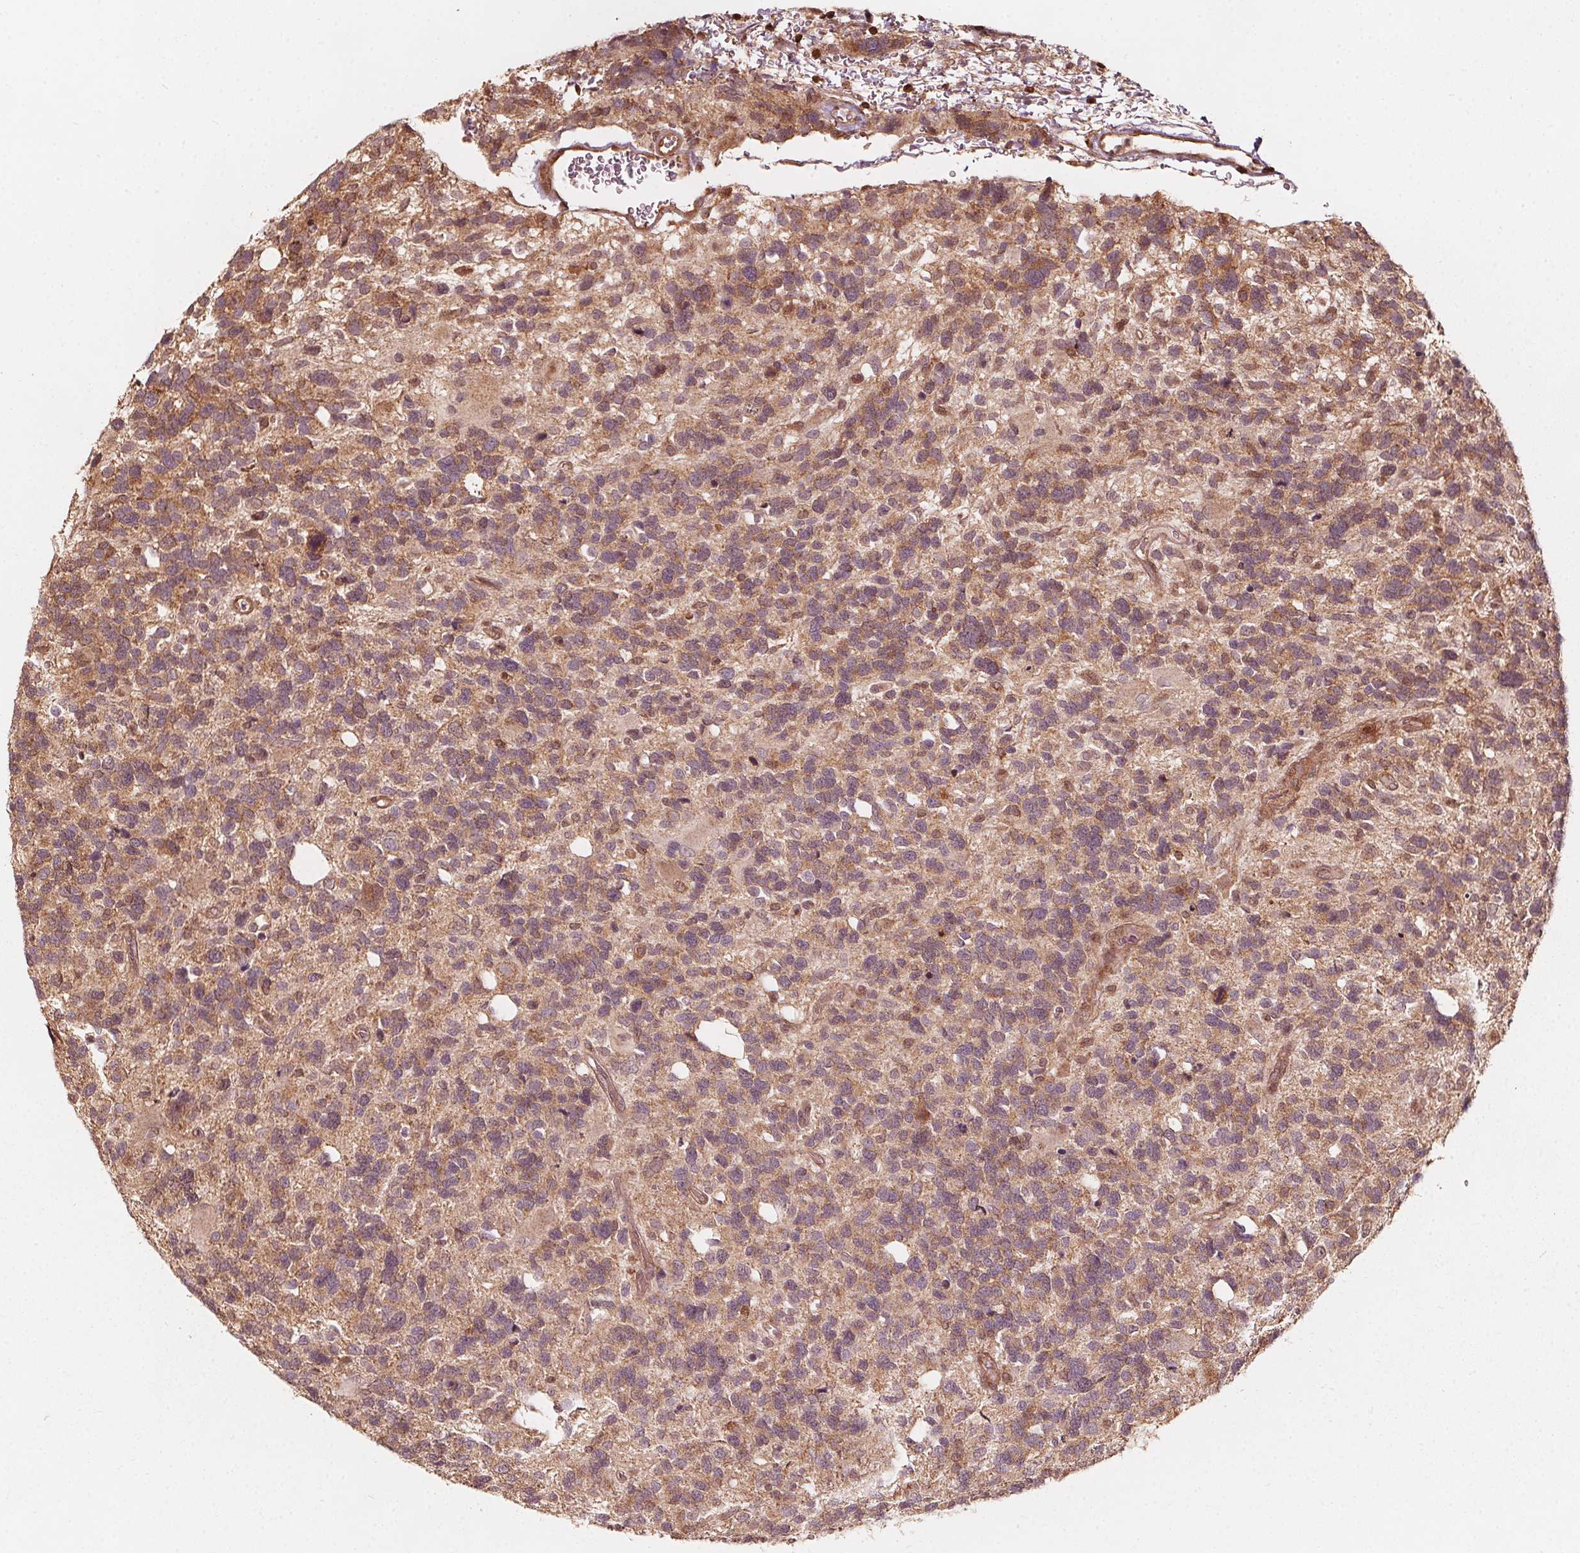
{"staining": {"intensity": "weak", "quantity": "25%-75%", "location": "cytoplasmic/membranous"}, "tissue": "glioma", "cell_type": "Tumor cells", "image_type": "cancer", "snomed": [{"axis": "morphology", "description": "Glioma, malignant, High grade"}, {"axis": "topography", "description": "Brain"}], "caption": "Immunohistochemical staining of human glioma reveals weak cytoplasmic/membranous protein expression in about 25%-75% of tumor cells.", "gene": "AIP", "patient": {"sex": "male", "age": 49}}